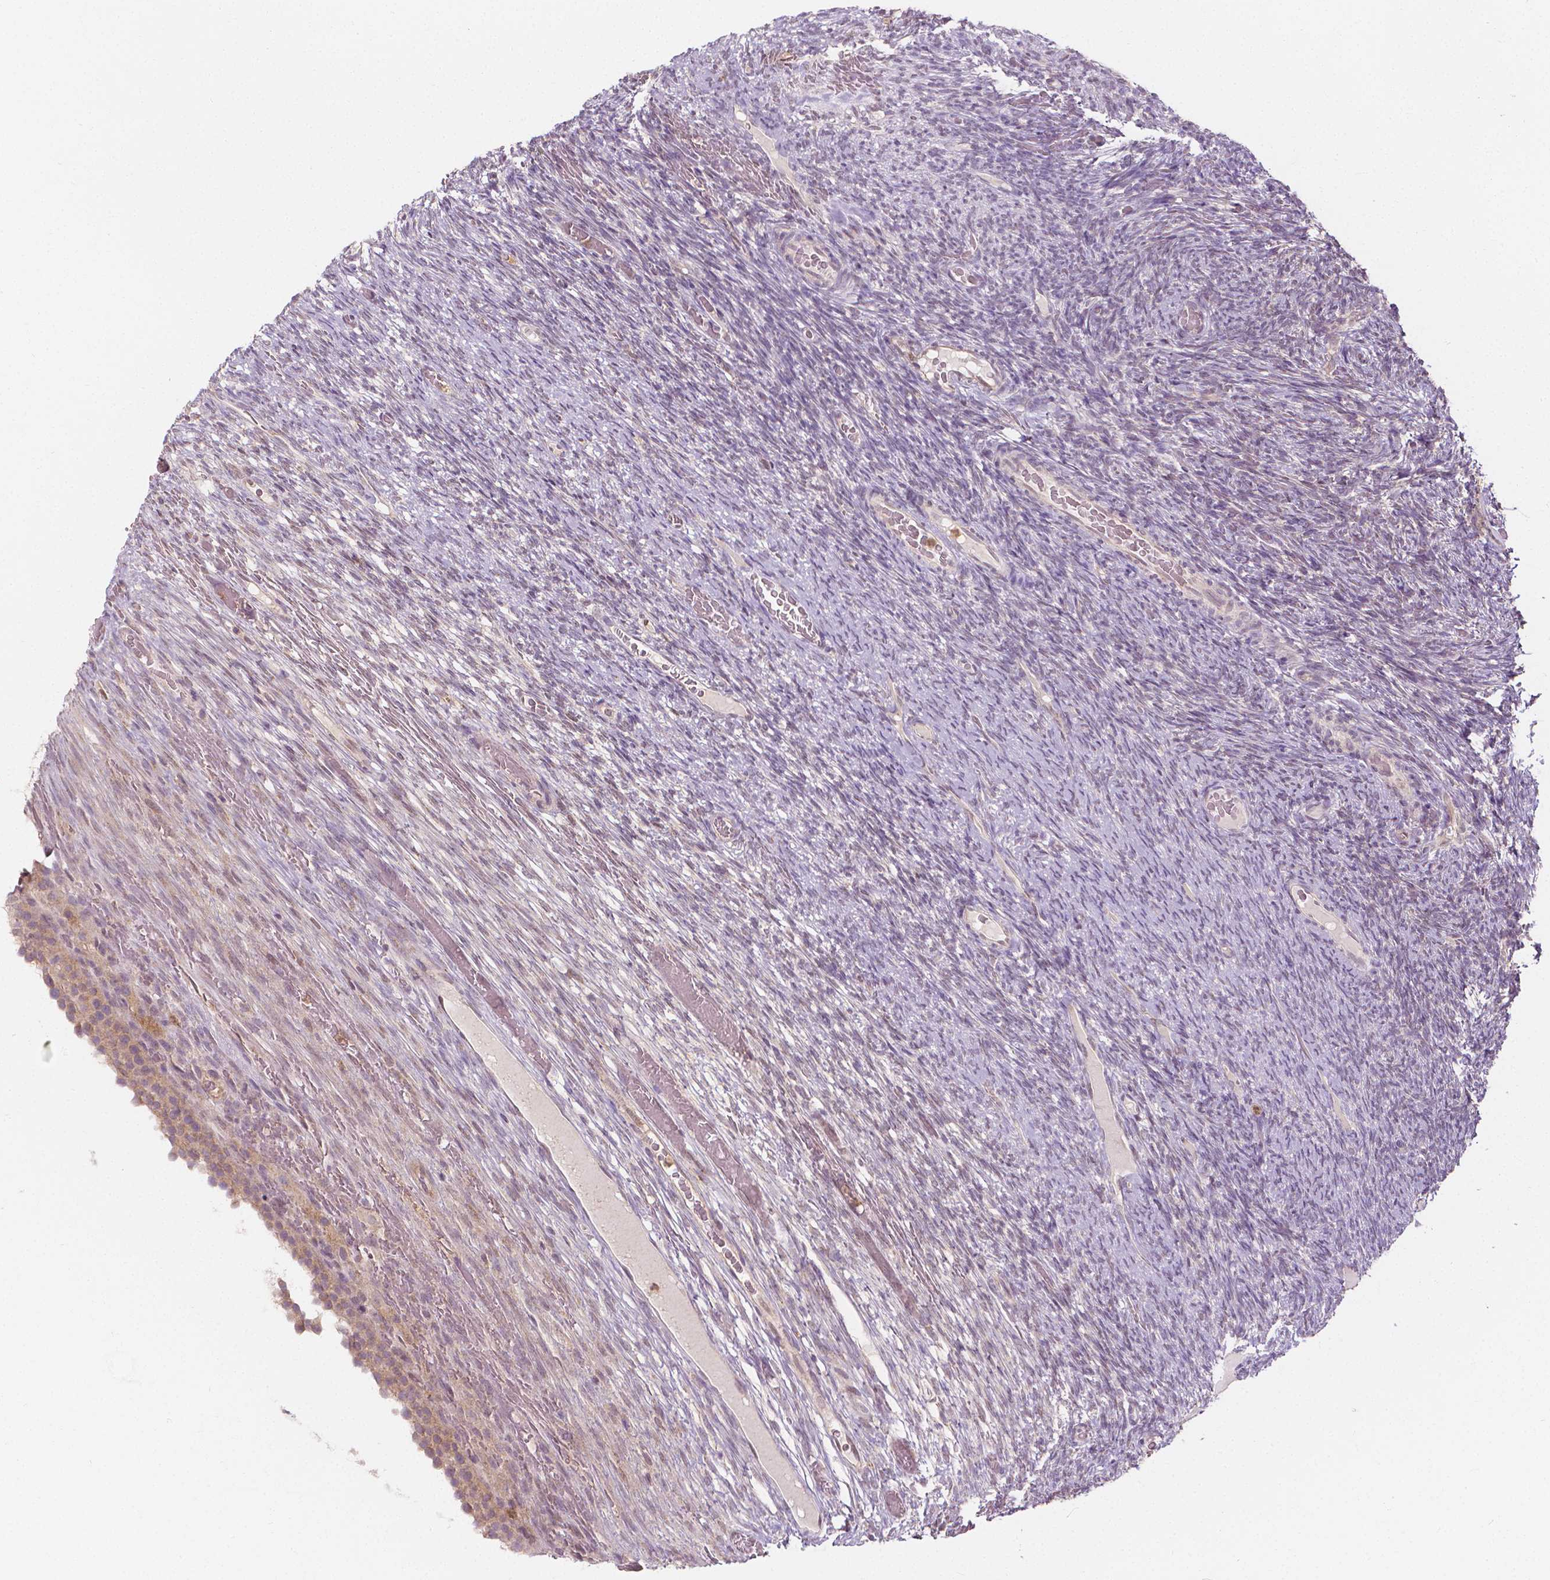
{"staining": {"intensity": "weak", "quantity": "25%-75%", "location": "cytoplasmic/membranous"}, "tissue": "ovary", "cell_type": "Ovarian stroma cells", "image_type": "normal", "snomed": [{"axis": "morphology", "description": "Normal tissue, NOS"}, {"axis": "topography", "description": "Ovary"}], "caption": "Benign ovary displays weak cytoplasmic/membranous positivity in approximately 25%-75% of ovarian stroma cells.", "gene": "NAPRT", "patient": {"sex": "female", "age": 34}}